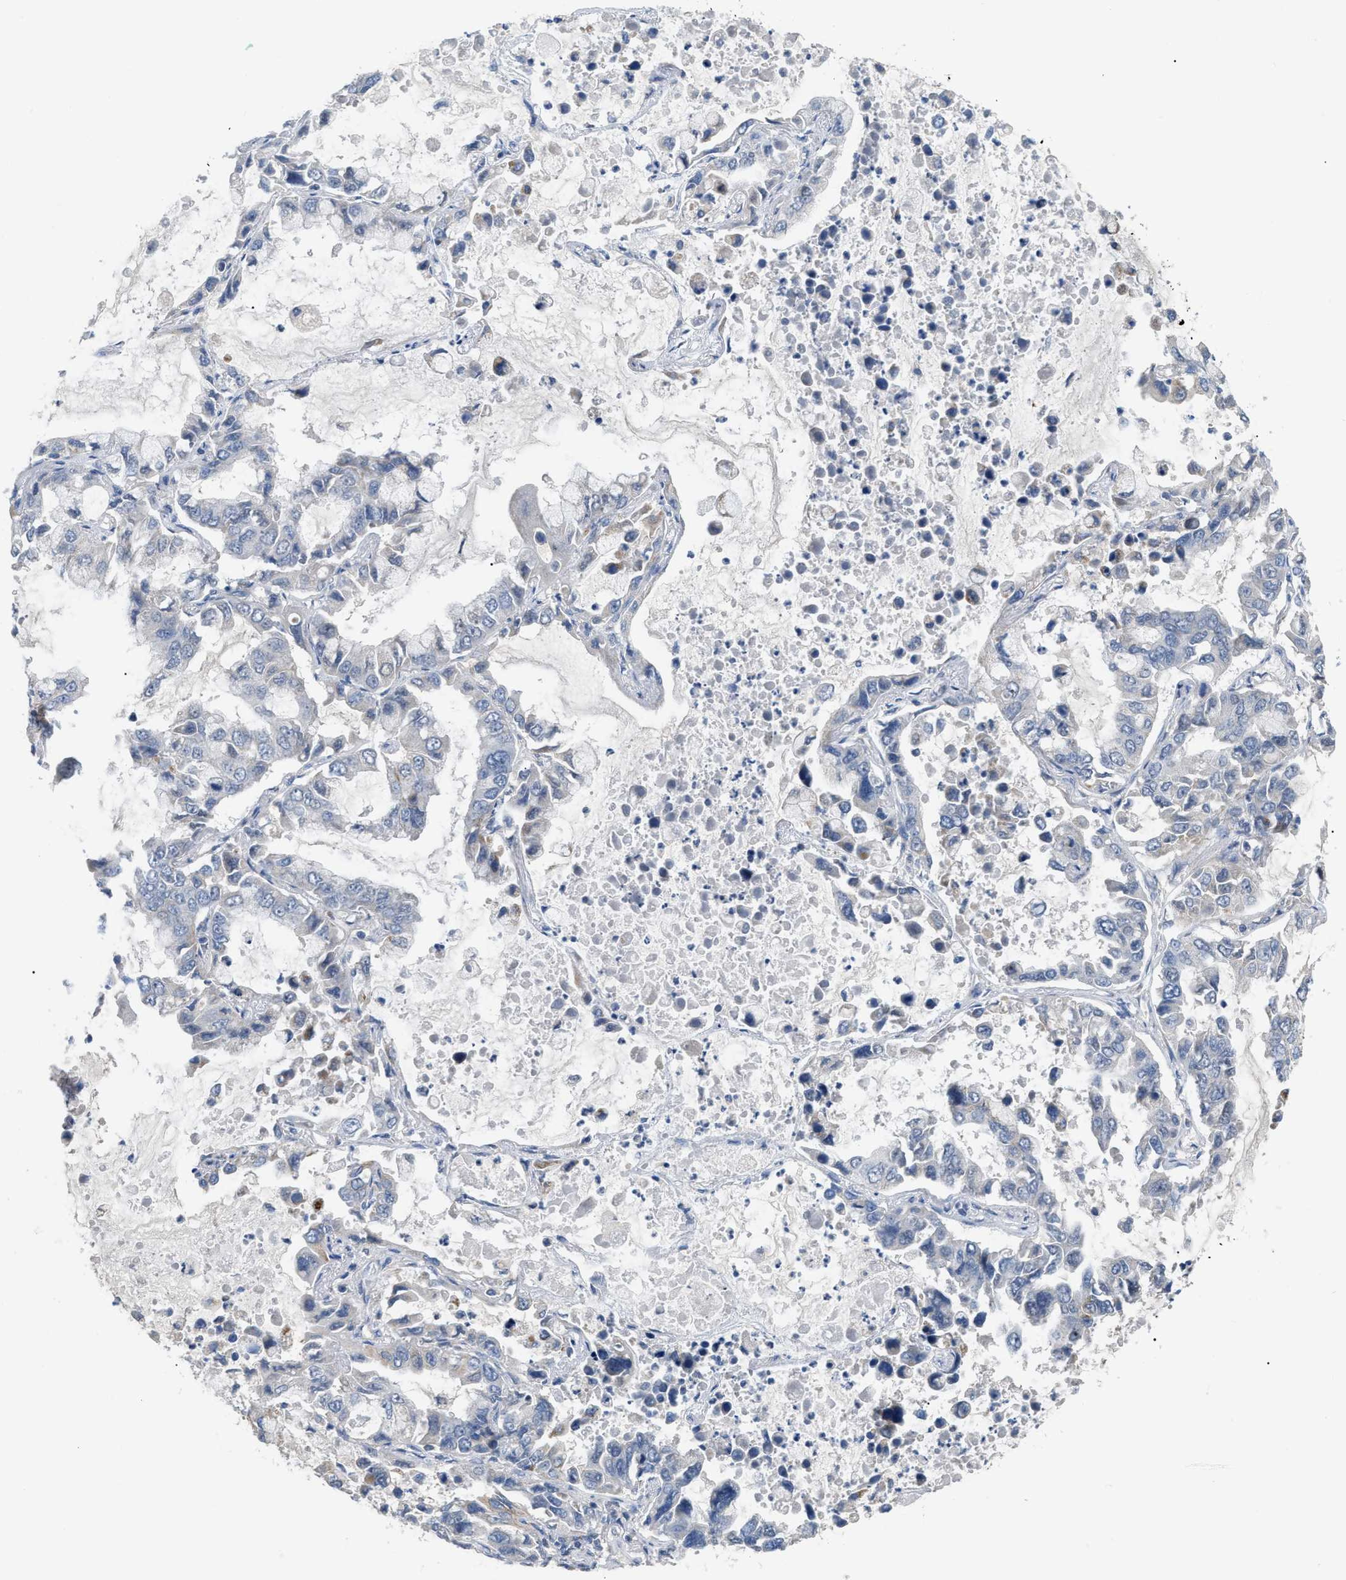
{"staining": {"intensity": "negative", "quantity": "none", "location": "none"}, "tissue": "lung cancer", "cell_type": "Tumor cells", "image_type": "cancer", "snomed": [{"axis": "morphology", "description": "Adenocarcinoma, NOS"}, {"axis": "topography", "description": "Lung"}], "caption": "This is an immunohistochemistry (IHC) micrograph of human lung cancer (adenocarcinoma). There is no expression in tumor cells.", "gene": "DHX58", "patient": {"sex": "male", "age": 64}}